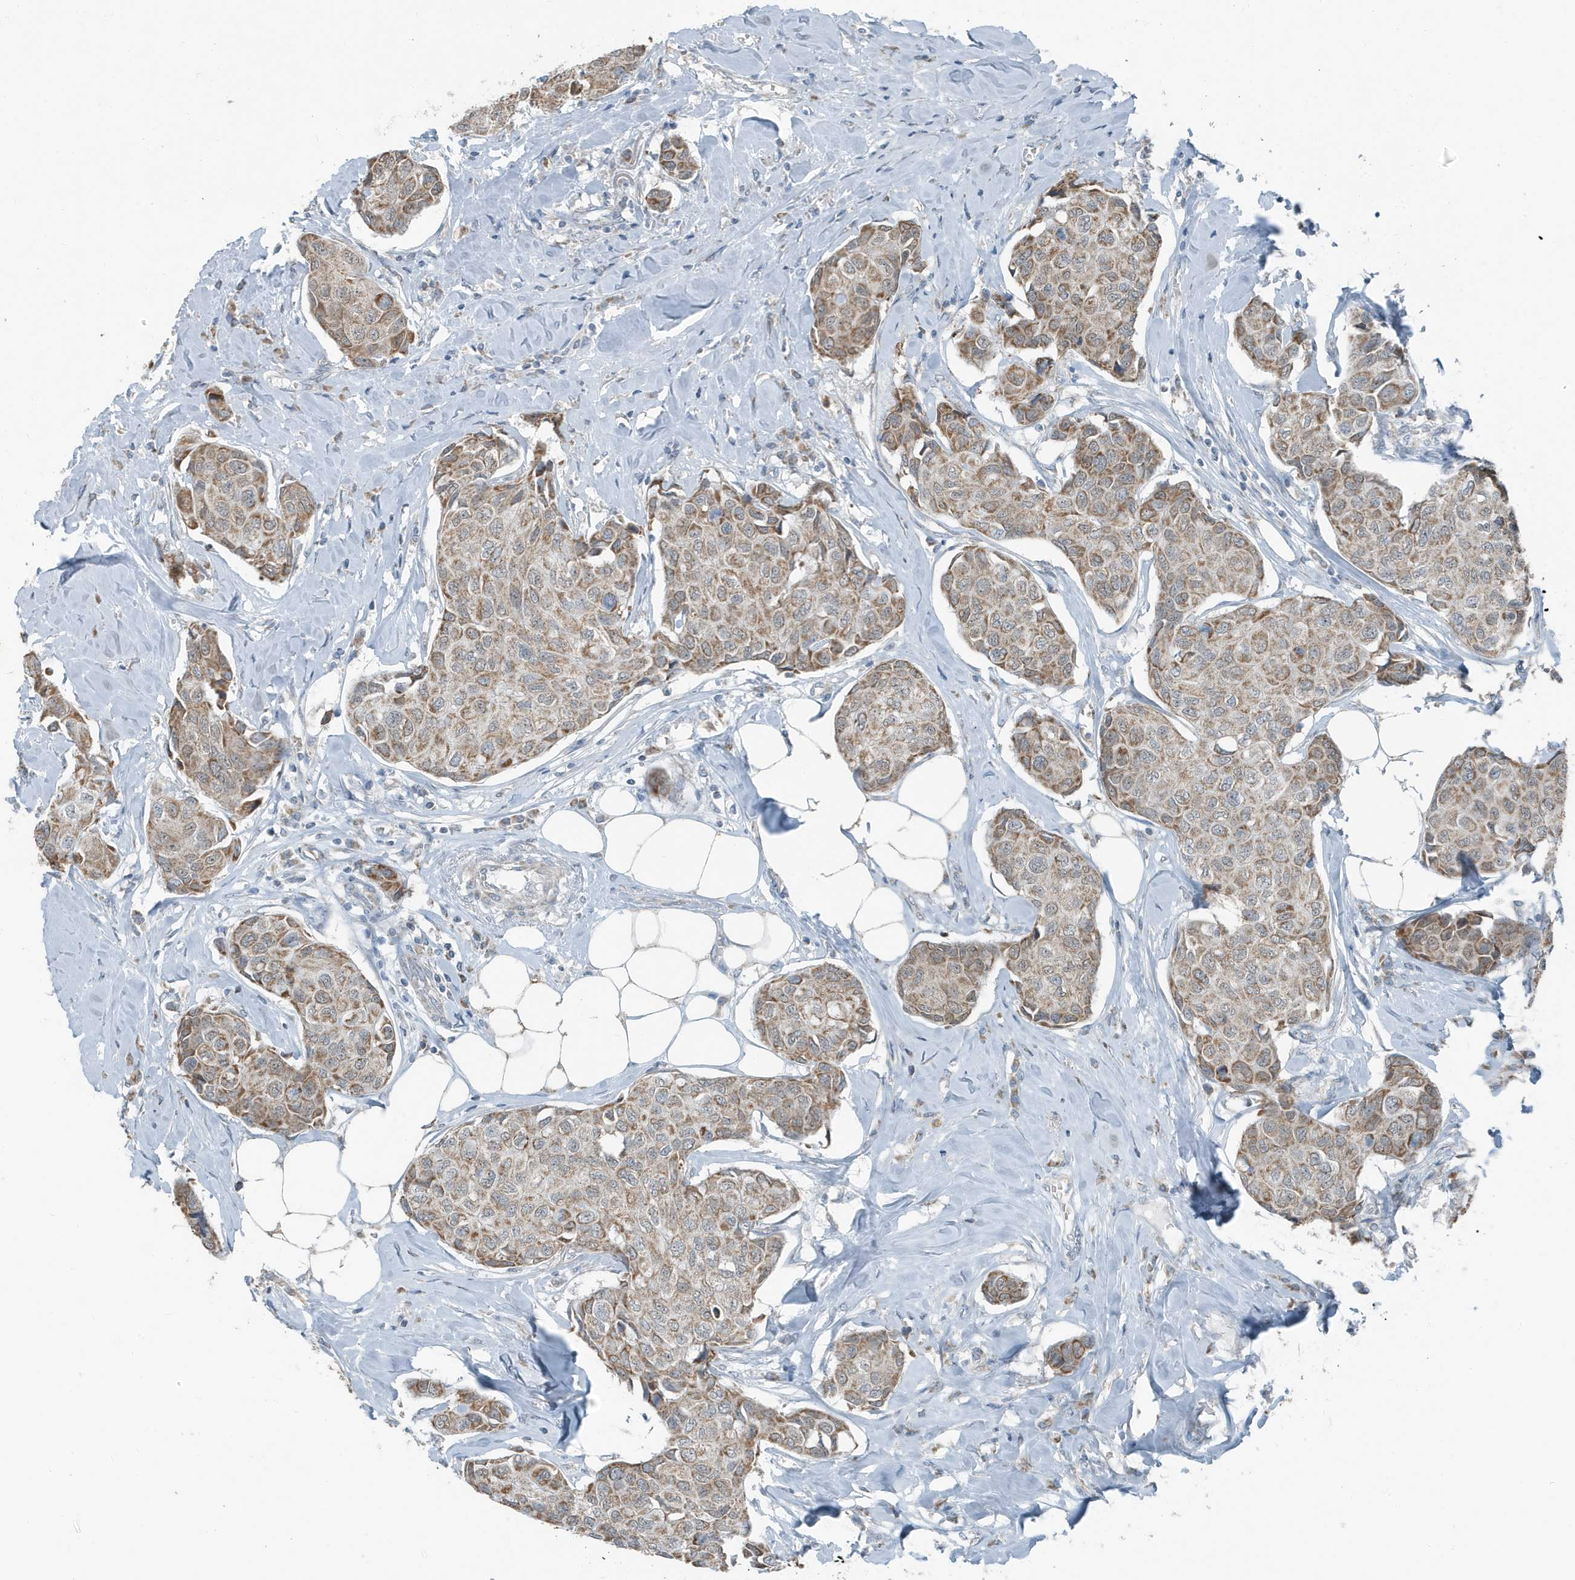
{"staining": {"intensity": "moderate", "quantity": "25%-75%", "location": "cytoplasmic/membranous"}, "tissue": "breast cancer", "cell_type": "Tumor cells", "image_type": "cancer", "snomed": [{"axis": "morphology", "description": "Duct carcinoma"}, {"axis": "topography", "description": "Breast"}], "caption": "A photomicrograph showing moderate cytoplasmic/membranous positivity in about 25%-75% of tumor cells in invasive ductal carcinoma (breast), as visualized by brown immunohistochemical staining.", "gene": "MT-CYB", "patient": {"sex": "female", "age": 80}}